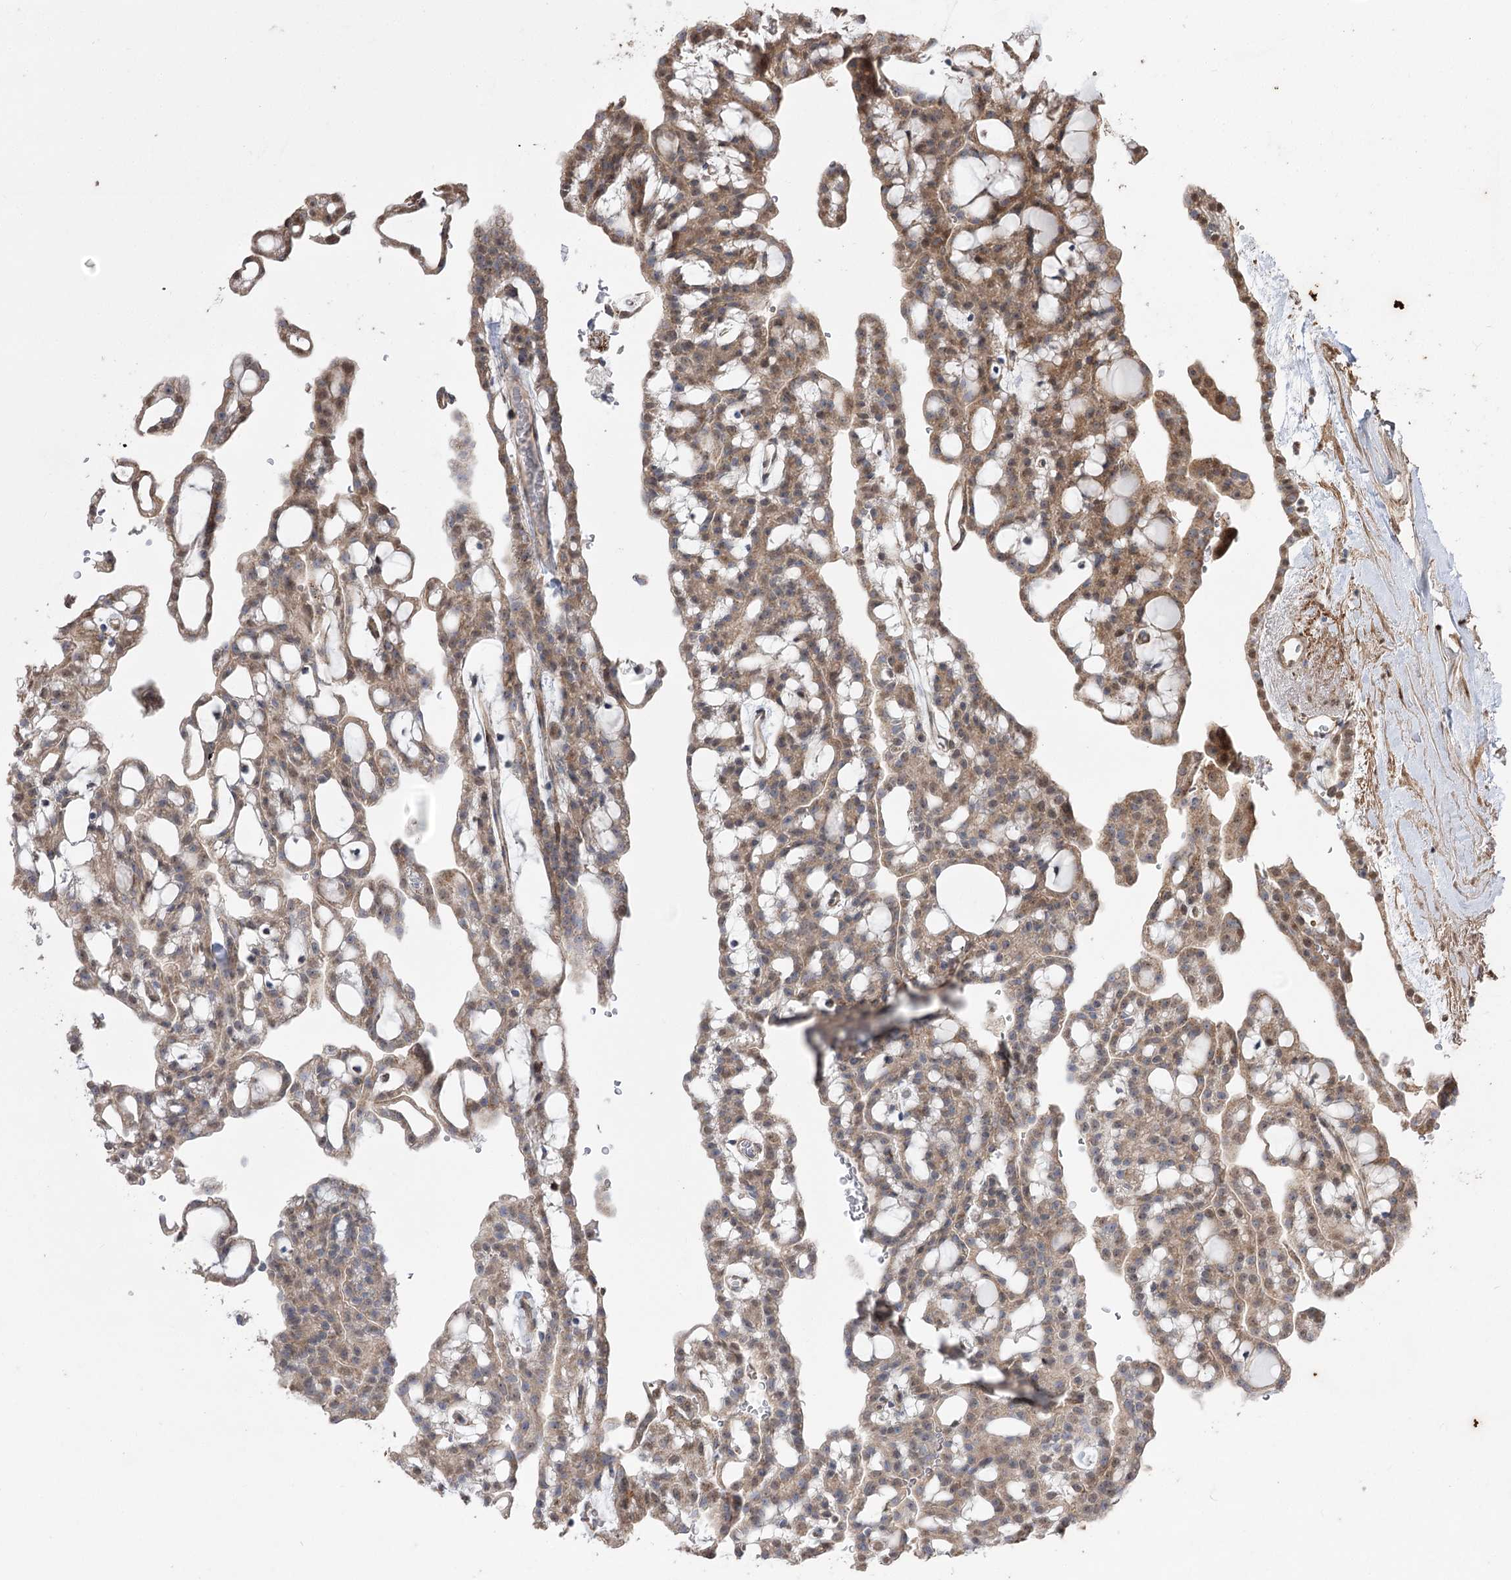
{"staining": {"intensity": "moderate", "quantity": ">75%", "location": "cytoplasmic/membranous"}, "tissue": "renal cancer", "cell_type": "Tumor cells", "image_type": "cancer", "snomed": [{"axis": "morphology", "description": "Adenocarcinoma, NOS"}, {"axis": "topography", "description": "Kidney"}], "caption": "A high-resolution micrograph shows immunohistochemistry (IHC) staining of renal adenocarcinoma, which displays moderate cytoplasmic/membranous positivity in approximately >75% of tumor cells. (DAB (3,3'-diaminobenzidine) IHC, brown staining for protein, blue staining for nuclei).", "gene": "ZSCAN23", "patient": {"sex": "male", "age": 63}}